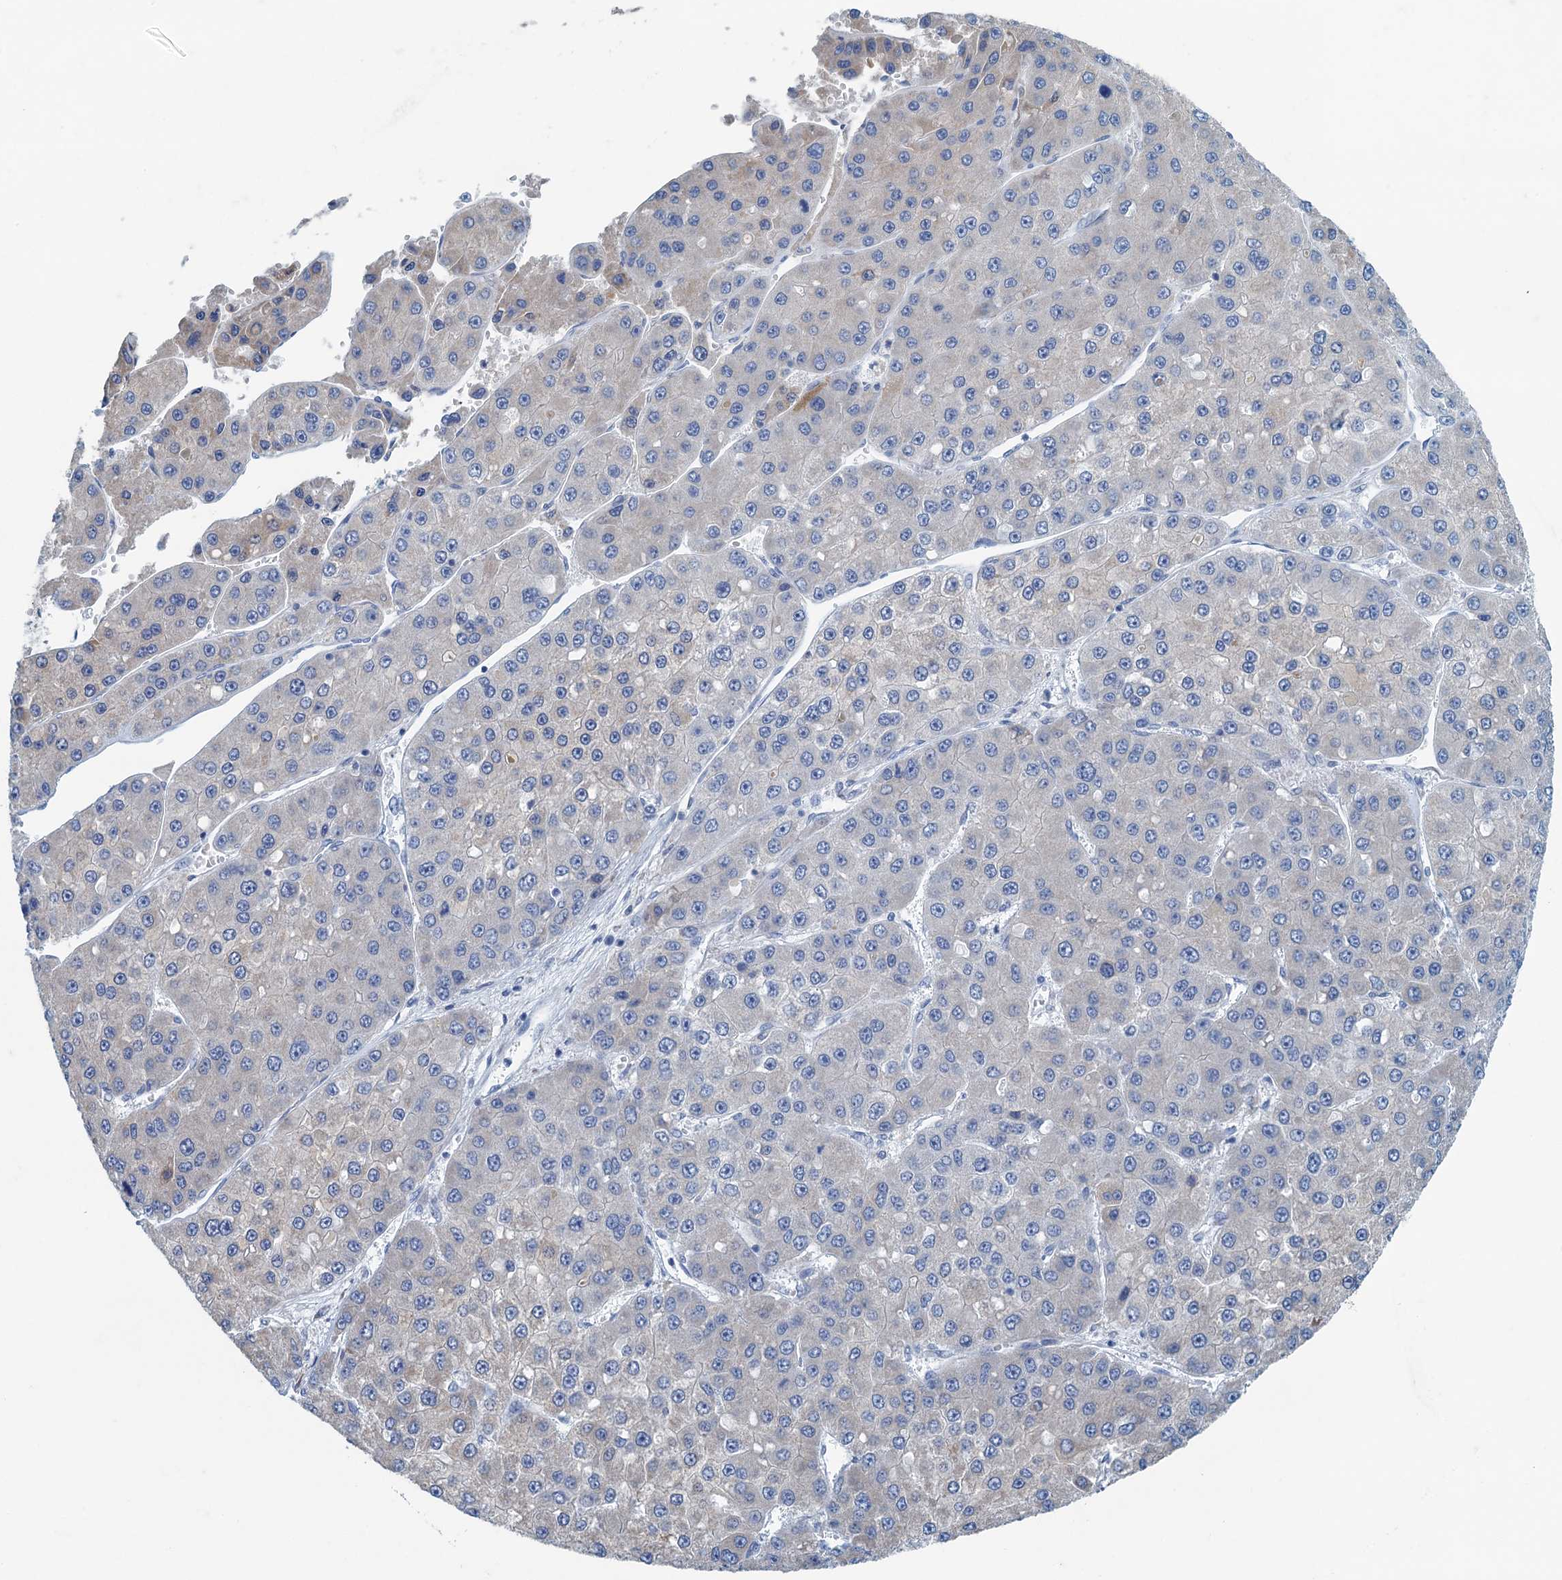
{"staining": {"intensity": "negative", "quantity": "none", "location": "none"}, "tissue": "liver cancer", "cell_type": "Tumor cells", "image_type": "cancer", "snomed": [{"axis": "morphology", "description": "Carcinoma, Hepatocellular, NOS"}, {"axis": "topography", "description": "Liver"}], "caption": "Liver cancer stained for a protein using immunohistochemistry (IHC) shows no staining tumor cells.", "gene": "C10orf88", "patient": {"sex": "female", "age": 73}}